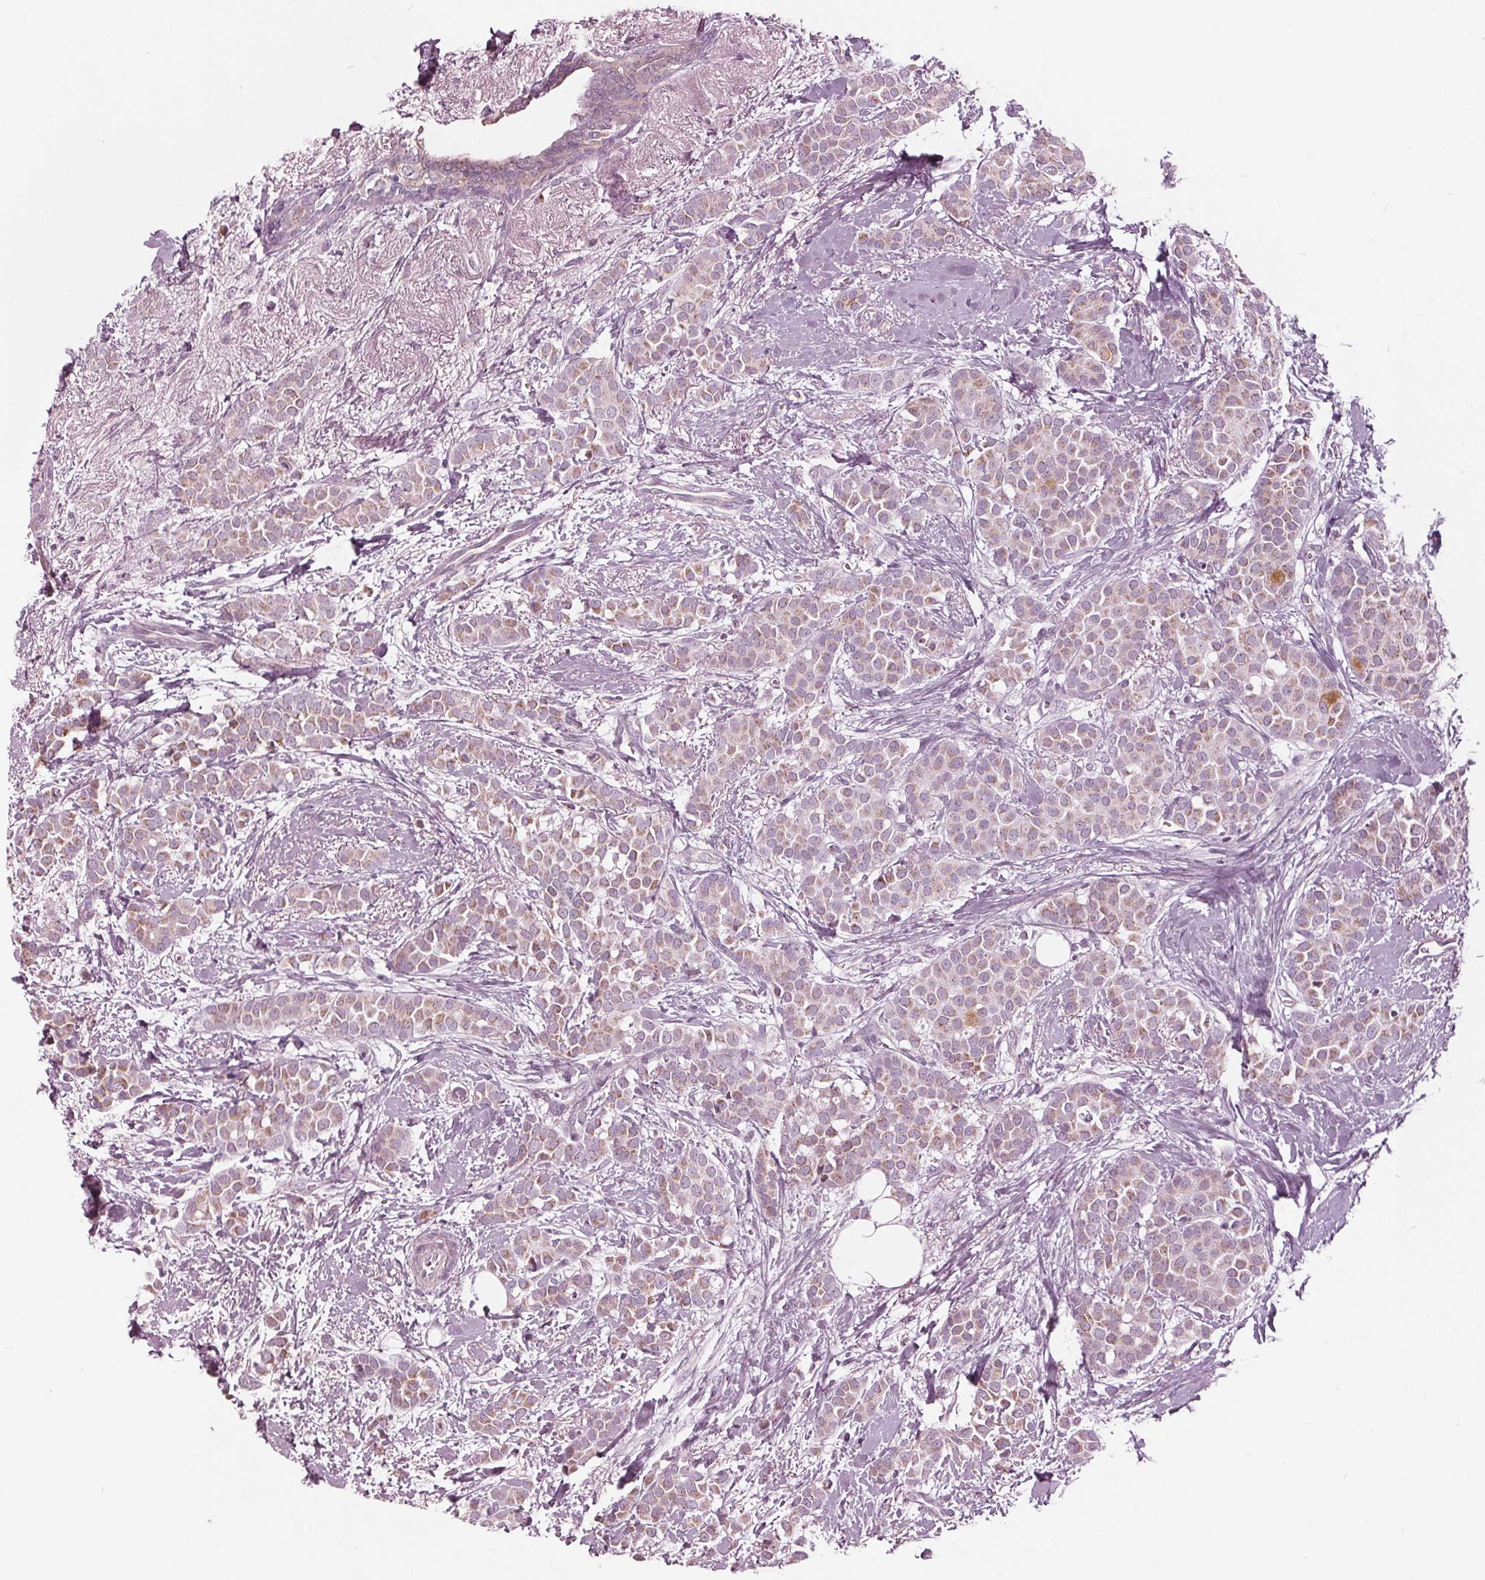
{"staining": {"intensity": "weak", "quantity": "25%-75%", "location": "cytoplasmic/membranous"}, "tissue": "breast cancer", "cell_type": "Tumor cells", "image_type": "cancer", "snomed": [{"axis": "morphology", "description": "Duct carcinoma"}, {"axis": "topography", "description": "Breast"}], "caption": "There is low levels of weak cytoplasmic/membranous positivity in tumor cells of breast cancer (invasive ductal carcinoma), as demonstrated by immunohistochemical staining (brown color).", "gene": "CLN6", "patient": {"sex": "female", "age": 79}}